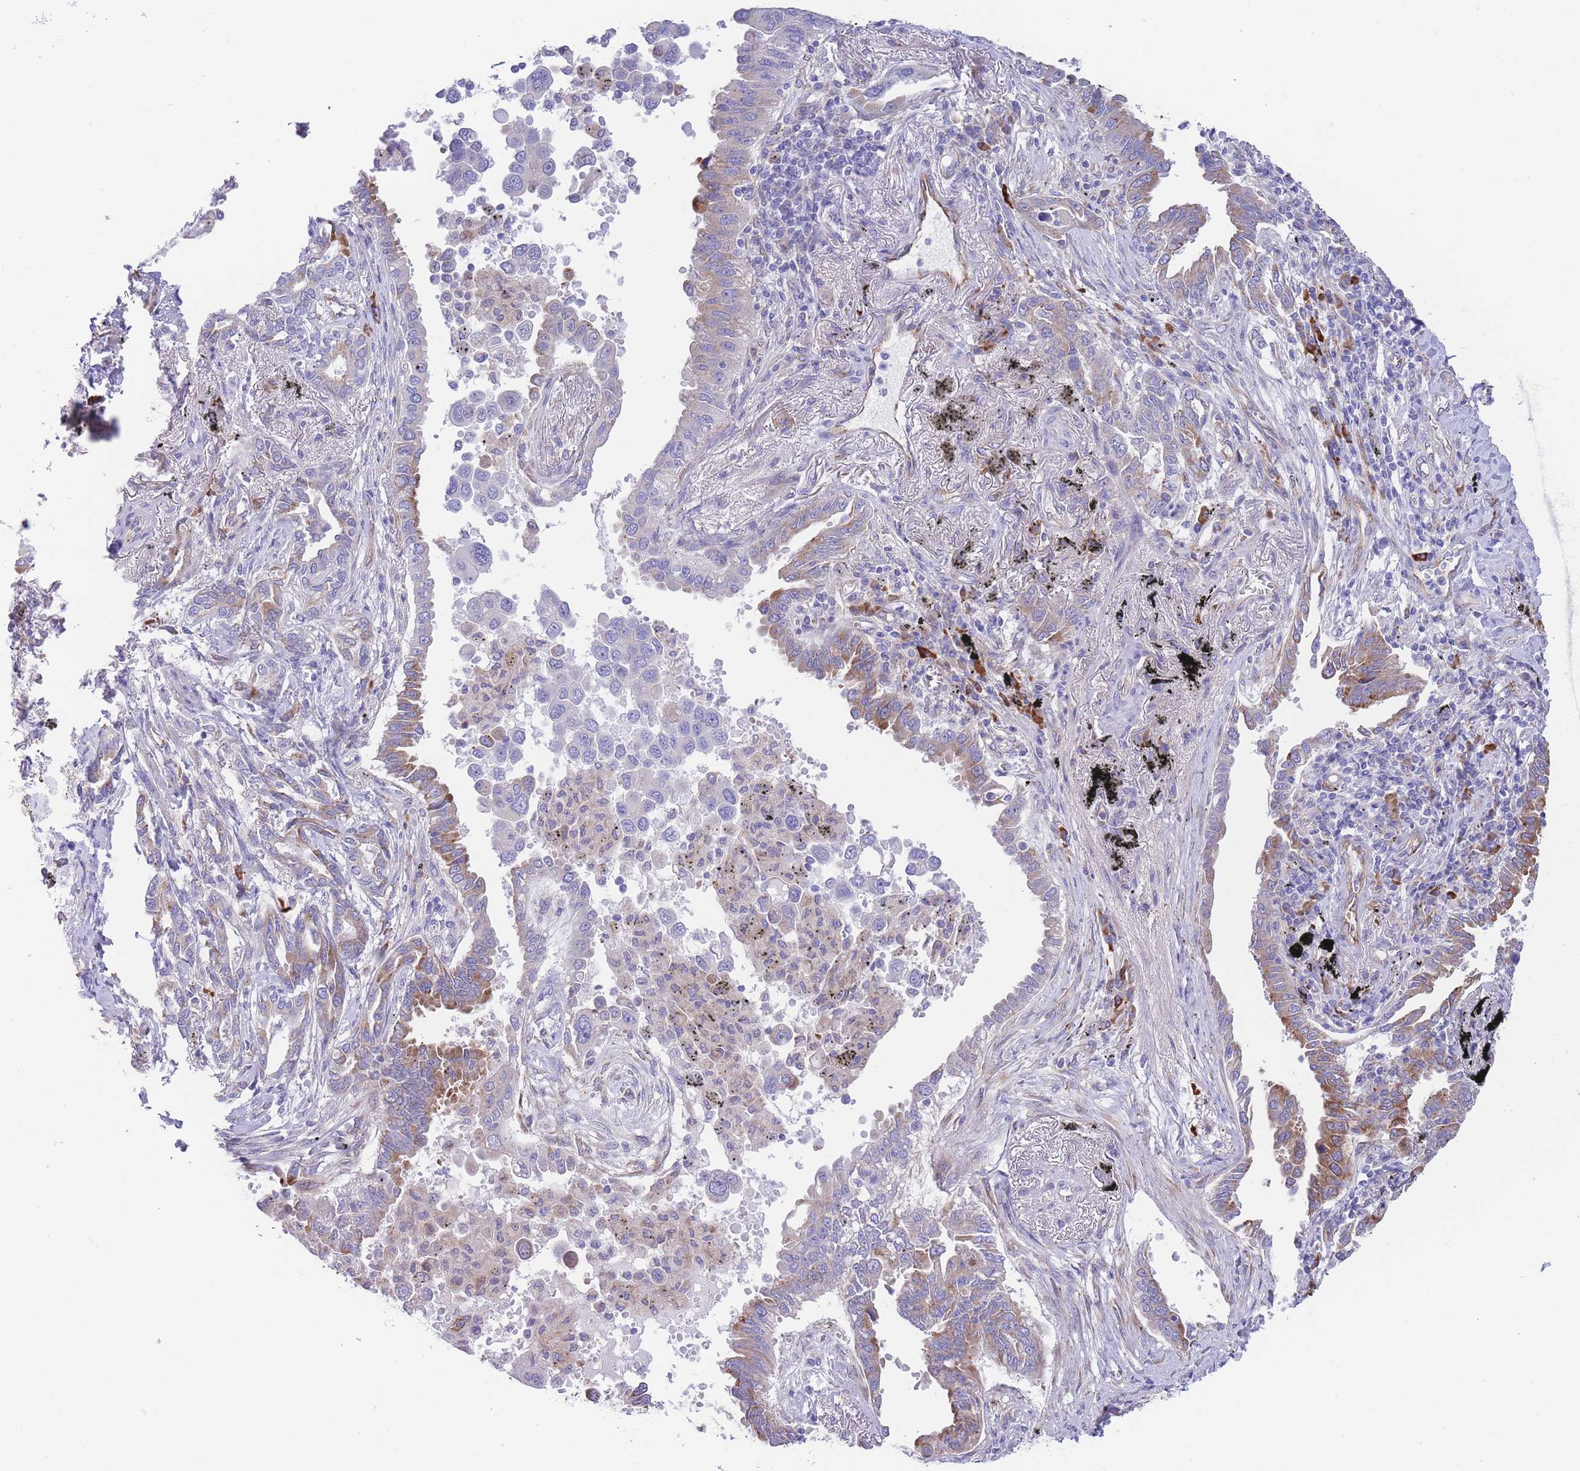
{"staining": {"intensity": "moderate", "quantity": "<25%", "location": "cytoplasmic/membranous"}, "tissue": "lung cancer", "cell_type": "Tumor cells", "image_type": "cancer", "snomed": [{"axis": "morphology", "description": "Adenocarcinoma, NOS"}, {"axis": "topography", "description": "Lung"}], "caption": "Human adenocarcinoma (lung) stained with a protein marker shows moderate staining in tumor cells.", "gene": "DET1", "patient": {"sex": "male", "age": 67}}